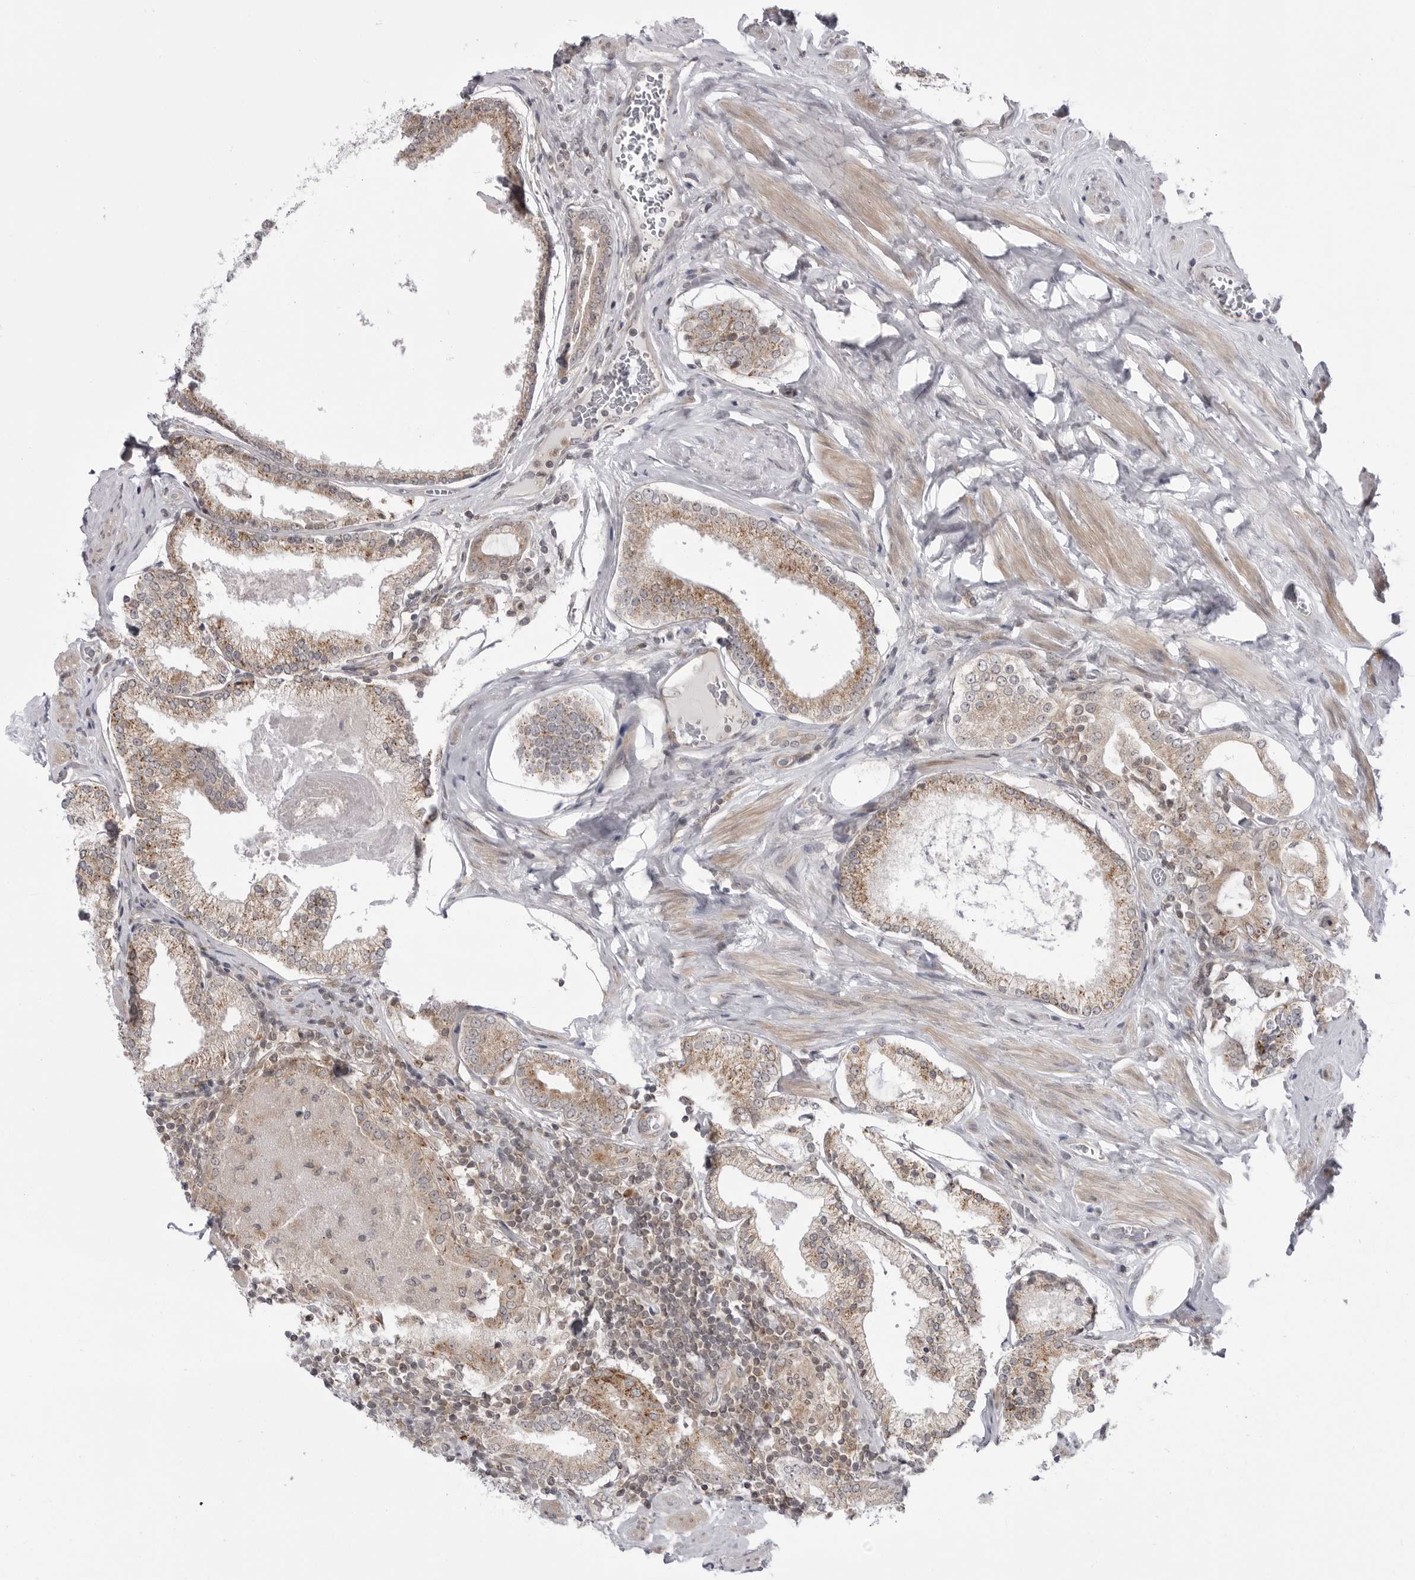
{"staining": {"intensity": "weak", "quantity": ">75%", "location": "cytoplasmic/membranous"}, "tissue": "prostate cancer", "cell_type": "Tumor cells", "image_type": "cancer", "snomed": [{"axis": "morphology", "description": "Adenocarcinoma, Low grade"}, {"axis": "topography", "description": "Prostate"}], "caption": "Weak cytoplasmic/membranous expression is present in about >75% of tumor cells in prostate cancer. Nuclei are stained in blue.", "gene": "CCDC18", "patient": {"sex": "male", "age": 71}}